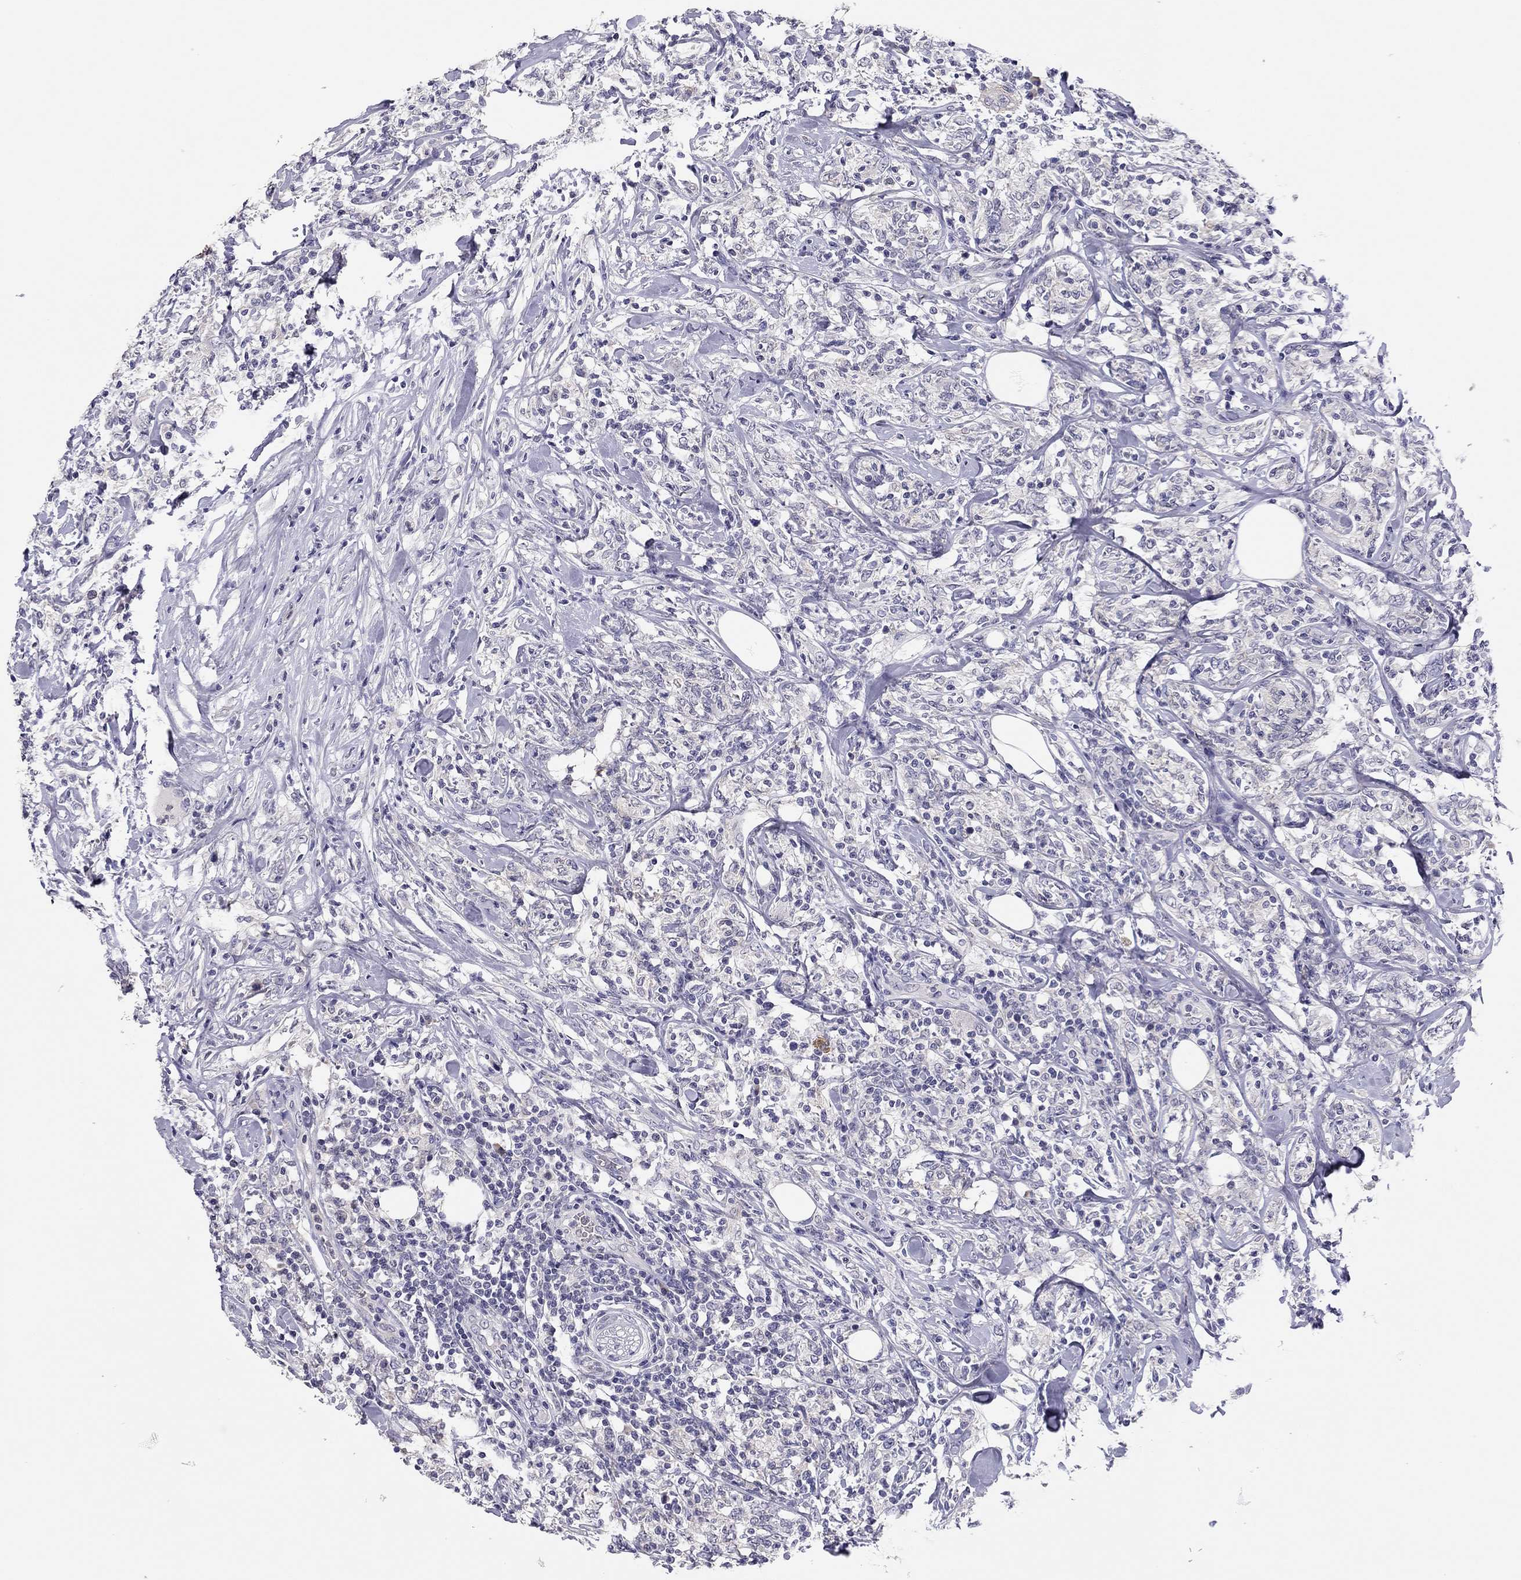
{"staining": {"intensity": "negative", "quantity": "none", "location": "none"}, "tissue": "lymphoma", "cell_type": "Tumor cells", "image_type": "cancer", "snomed": [{"axis": "morphology", "description": "Malignant lymphoma, non-Hodgkin's type, High grade"}, {"axis": "topography", "description": "Lymph node"}], "caption": "IHC micrograph of human malignant lymphoma, non-Hodgkin's type (high-grade) stained for a protein (brown), which displays no staining in tumor cells.", "gene": "SCARB1", "patient": {"sex": "female", "age": 84}}